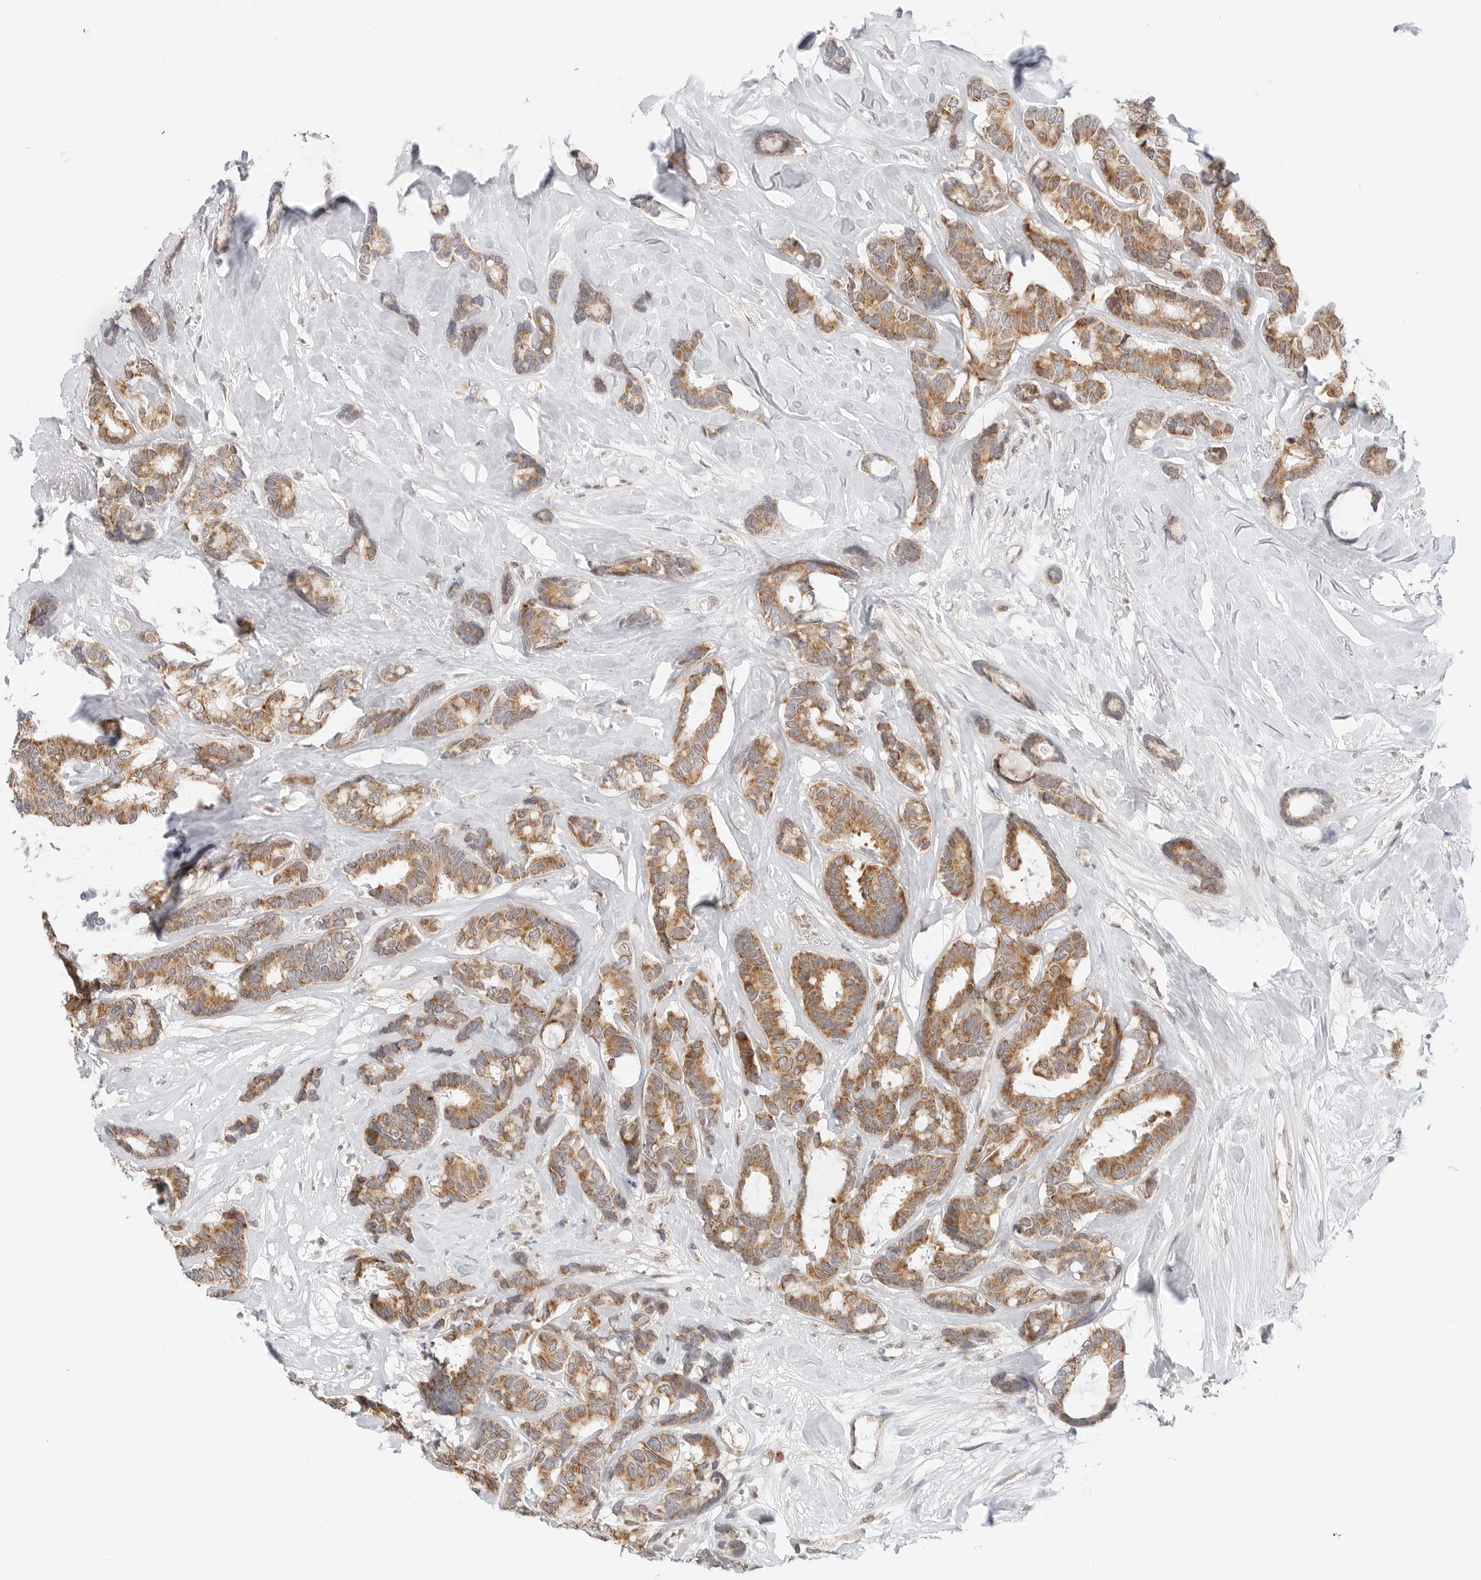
{"staining": {"intensity": "moderate", "quantity": ">75%", "location": "cytoplasmic/membranous"}, "tissue": "breast cancer", "cell_type": "Tumor cells", "image_type": "cancer", "snomed": [{"axis": "morphology", "description": "Duct carcinoma"}, {"axis": "topography", "description": "Breast"}], "caption": "IHC staining of breast cancer (infiltrating ductal carcinoma), which reveals medium levels of moderate cytoplasmic/membranous staining in approximately >75% of tumor cells indicating moderate cytoplasmic/membranous protein expression. The staining was performed using DAB (3,3'-diaminobenzidine) (brown) for protein detection and nuclei were counterstained in hematoxylin (blue).", "gene": "DYRK4", "patient": {"sex": "female", "age": 87}}